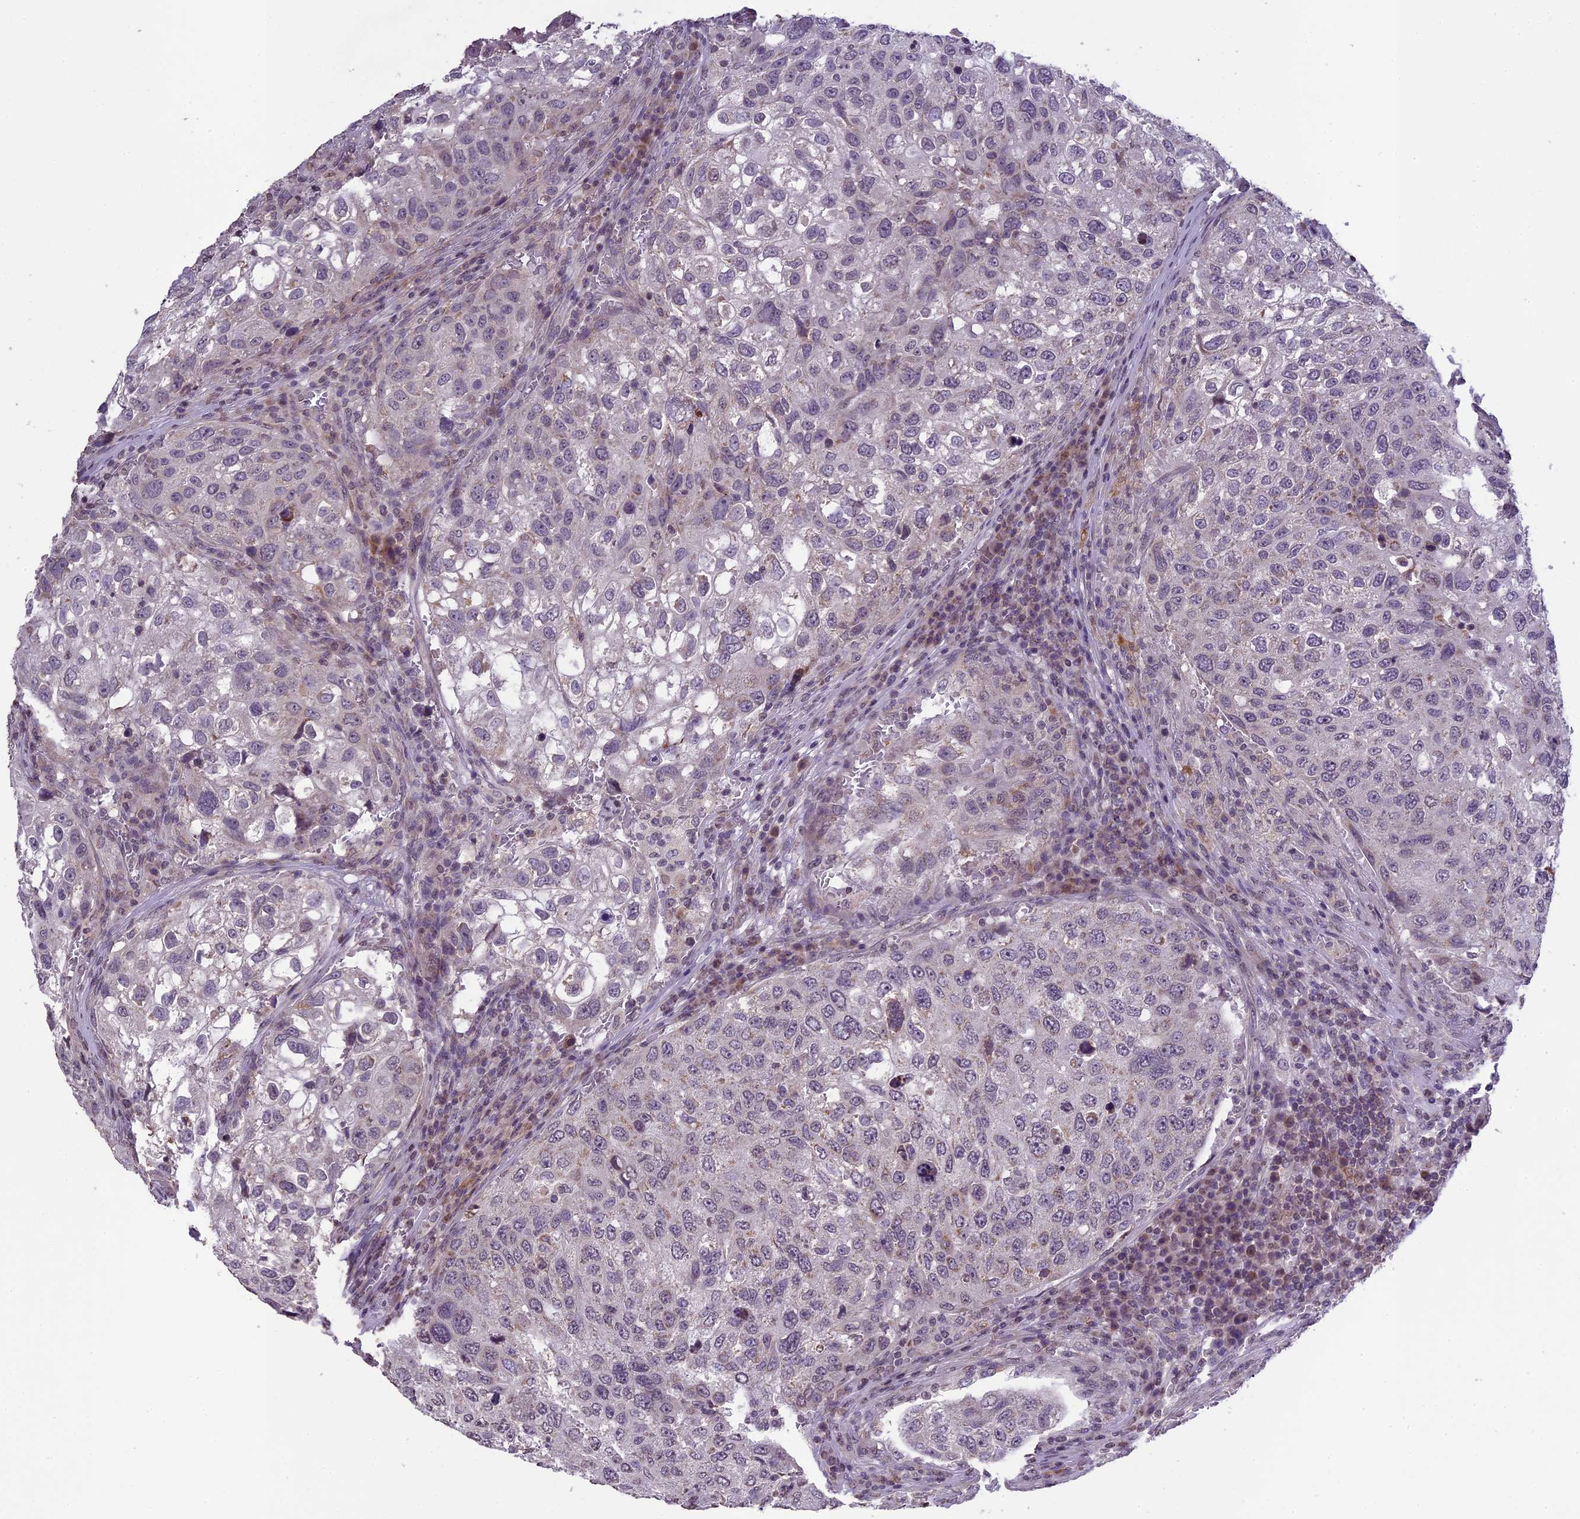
{"staining": {"intensity": "weak", "quantity": "<25%", "location": "cytoplasmic/membranous"}, "tissue": "urothelial cancer", "cell_type": "Tumor cells", "image_type": "cancer", "snomed": [{"axis": "morphology", "description": "Urothelial carcinoma, High grade"}, {"axis": "topography", "description": "Lymph node"}, {"axis": "topography", "description": "Urinary bladder"}], "caption": "An immunohistochemistry histopathology image of high-grade urothelial carcinoma is shown. There is no staining in tumor cells of high-grade urothelial carcinoma.", "gene": "ERG28", "patient": {"sex": "male", "age": 51}}